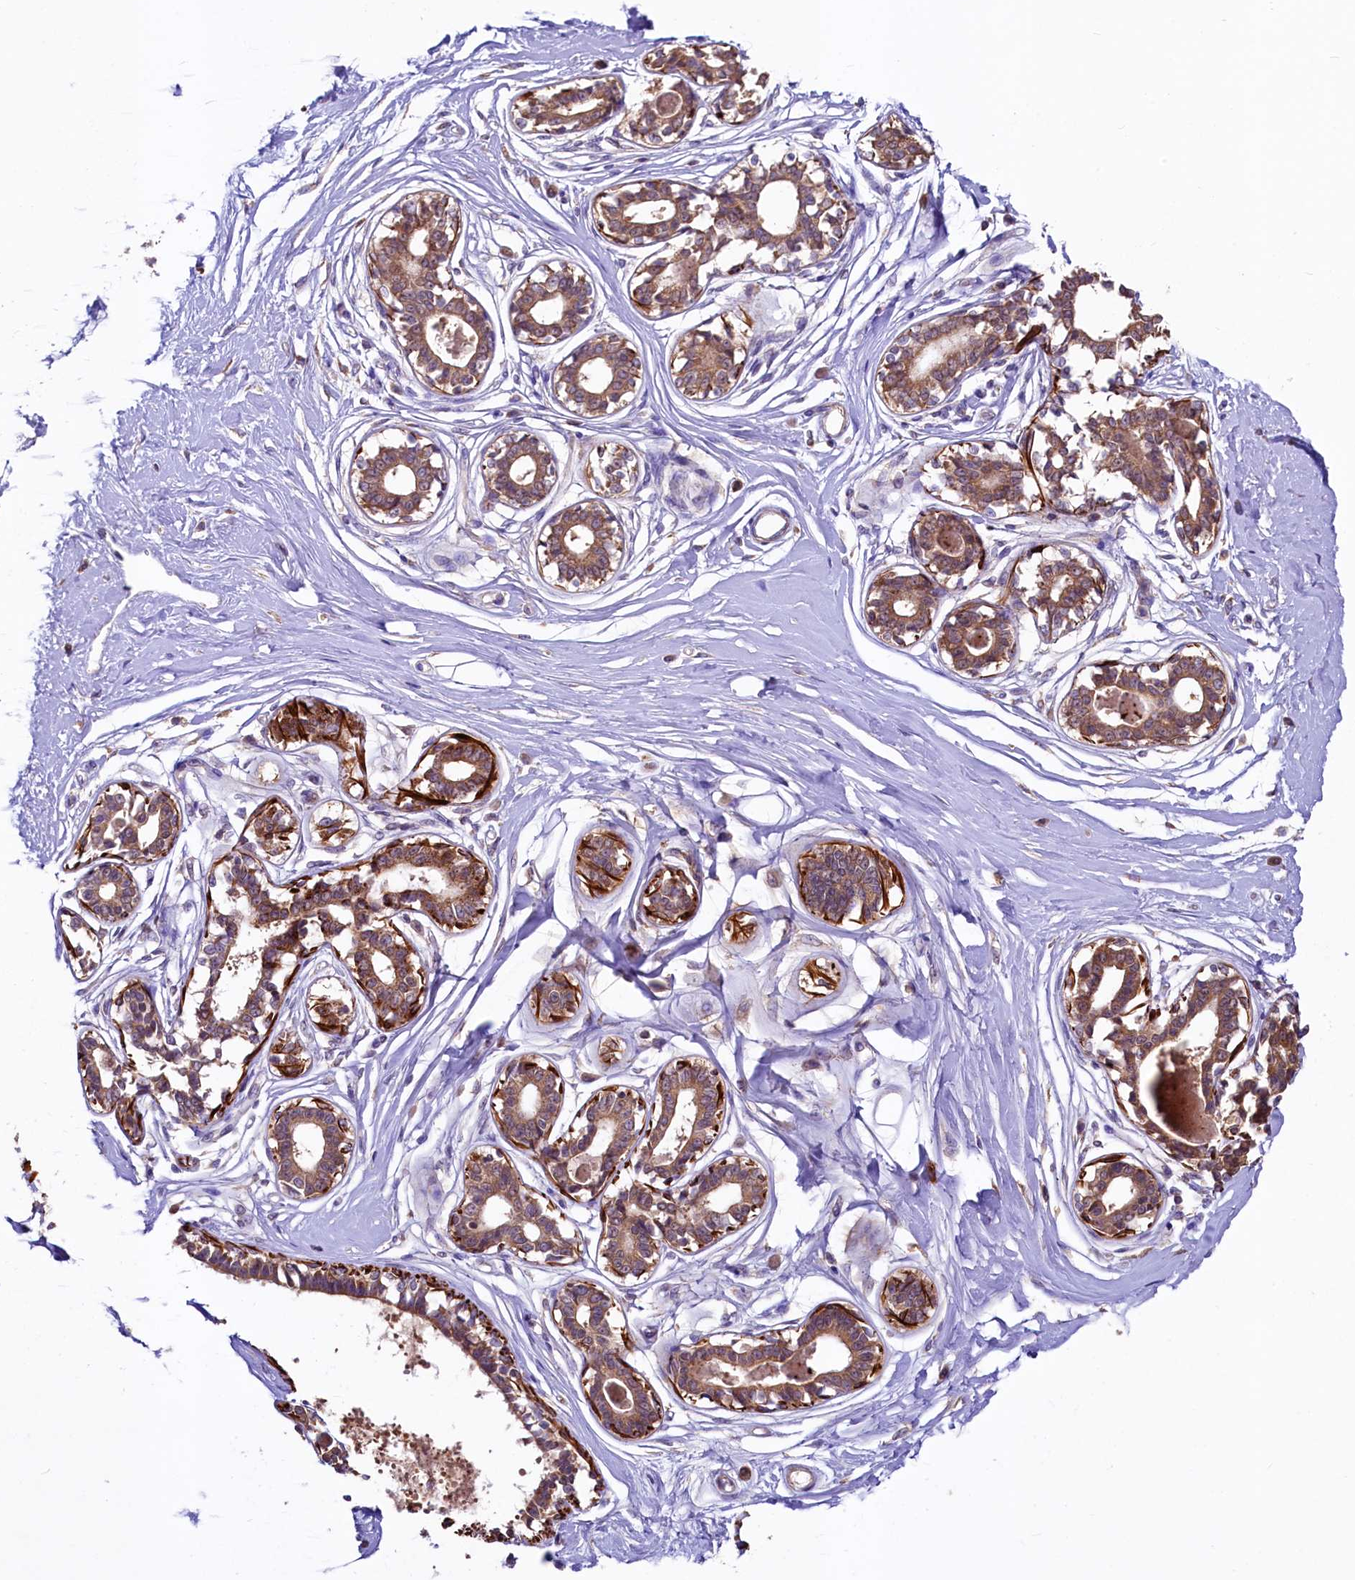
{"staining": {"intensity": "negative", "quantity": "none", "location": "none"}, "tissue": "breast", "cell_type": "Adipocytes", "image_type": "normal", "snomed": [{"axis": "morphology", "description": "Normal tissue, NOS"}, {"axis": "topography", "description": "Breast"}], "caption": "The immunohistochemistry (IHC) photomicrograph has no significant staining in adipocytes of breast.", "gene": "CIAO3", "patient": {"sex": "female", "age": 45}}